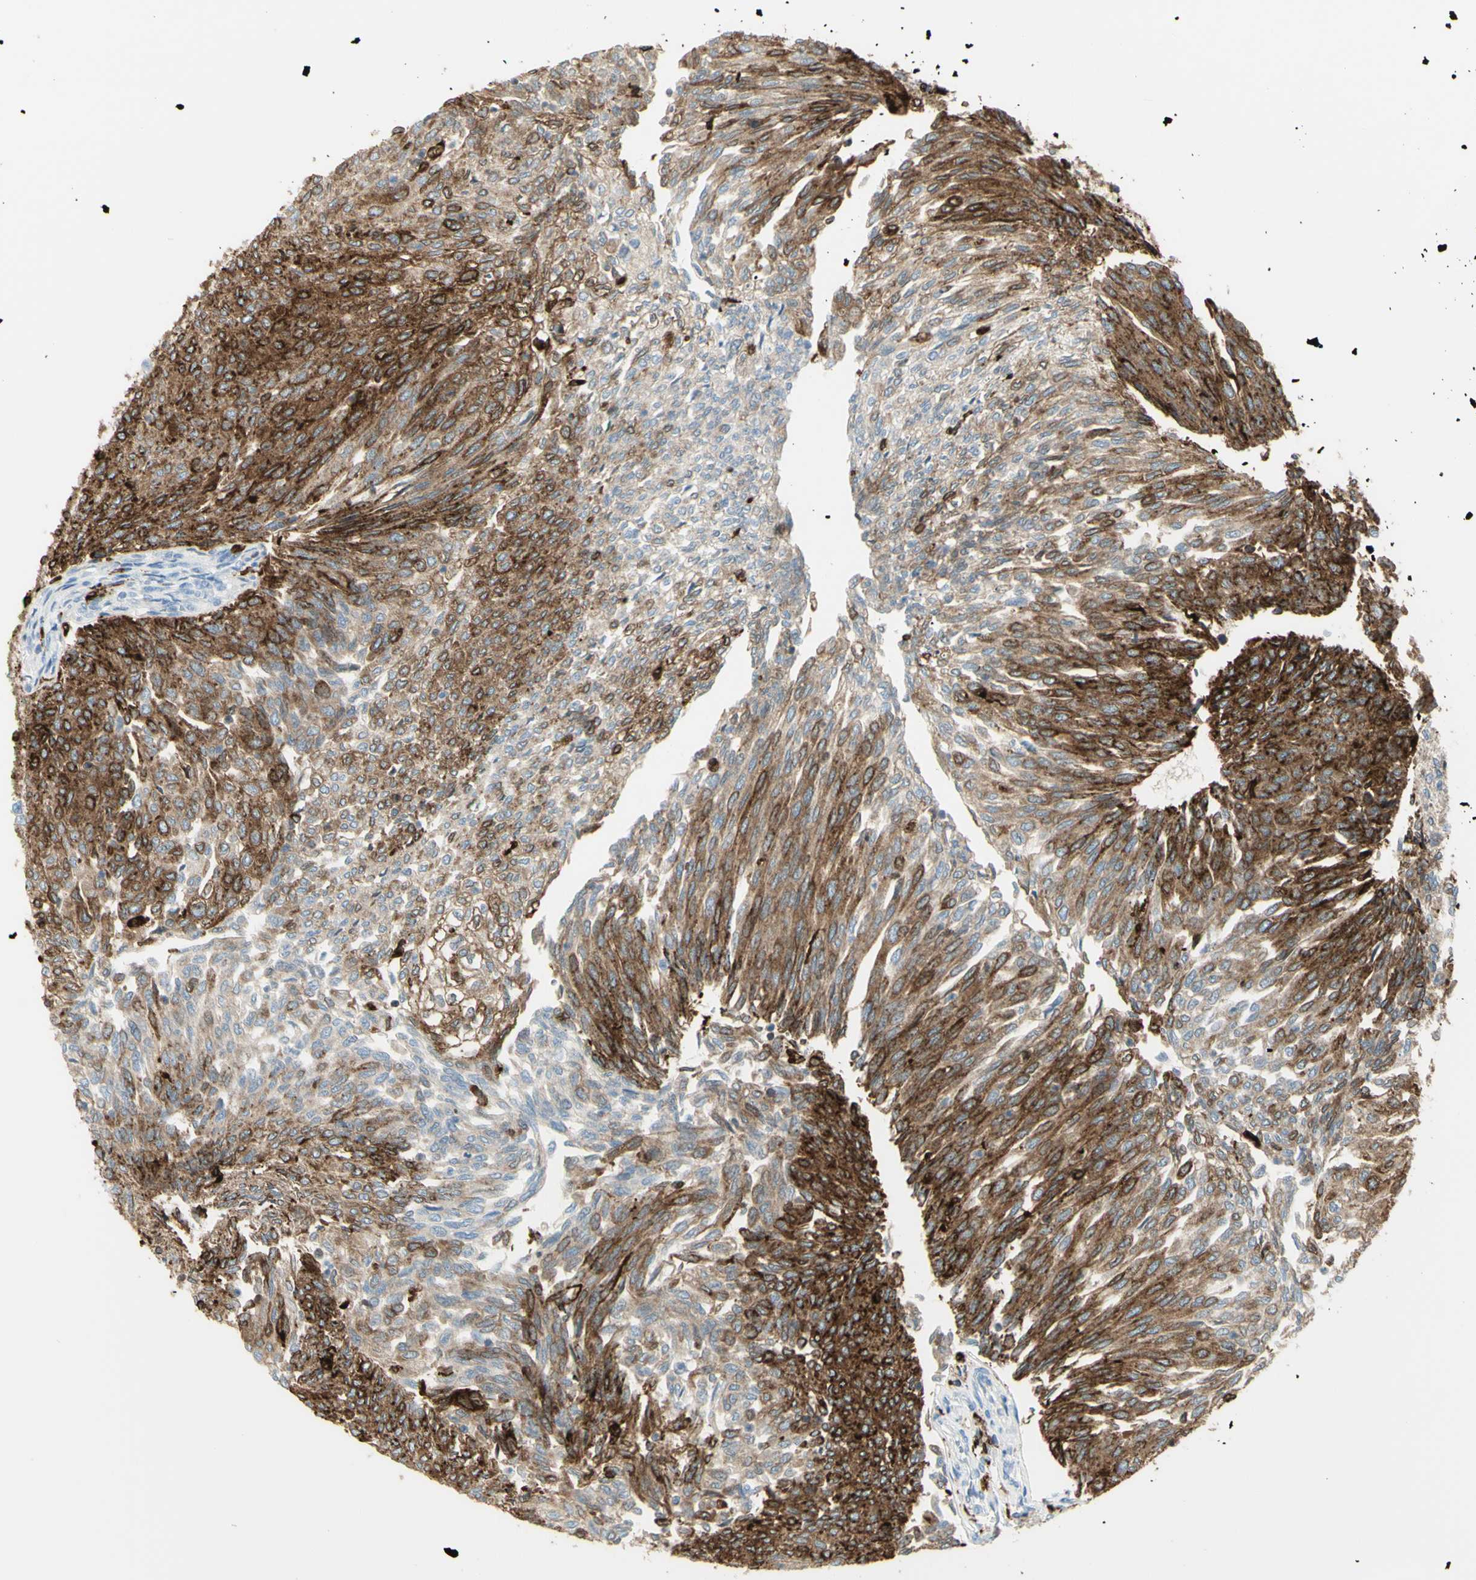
{"staining": {"intensity": "moderate", "quantity": ">75%", "location": "cytoplasmic/membranous"}, "tissue": "urothelial cancer", "cell_type": "Tumor cells", "image_type": "cancer", "snomed": [{"axis": "morphology", "description": "Urothelial carcinoma, Low grade"}, {"axis": "topography", "description": "Urinary bladder"}], "caption": "A medium amount of moderate cytoplasmic/membranous staining is seen in about >75% of tumor cells in low-grade urothelial carcinoma tissue. (DAB (3,3'-diaminobenzidine) IHC with brightfield microscopy, high magnification).", "gene": "CD74", "patient": {"sex": "female", "age": 79}}